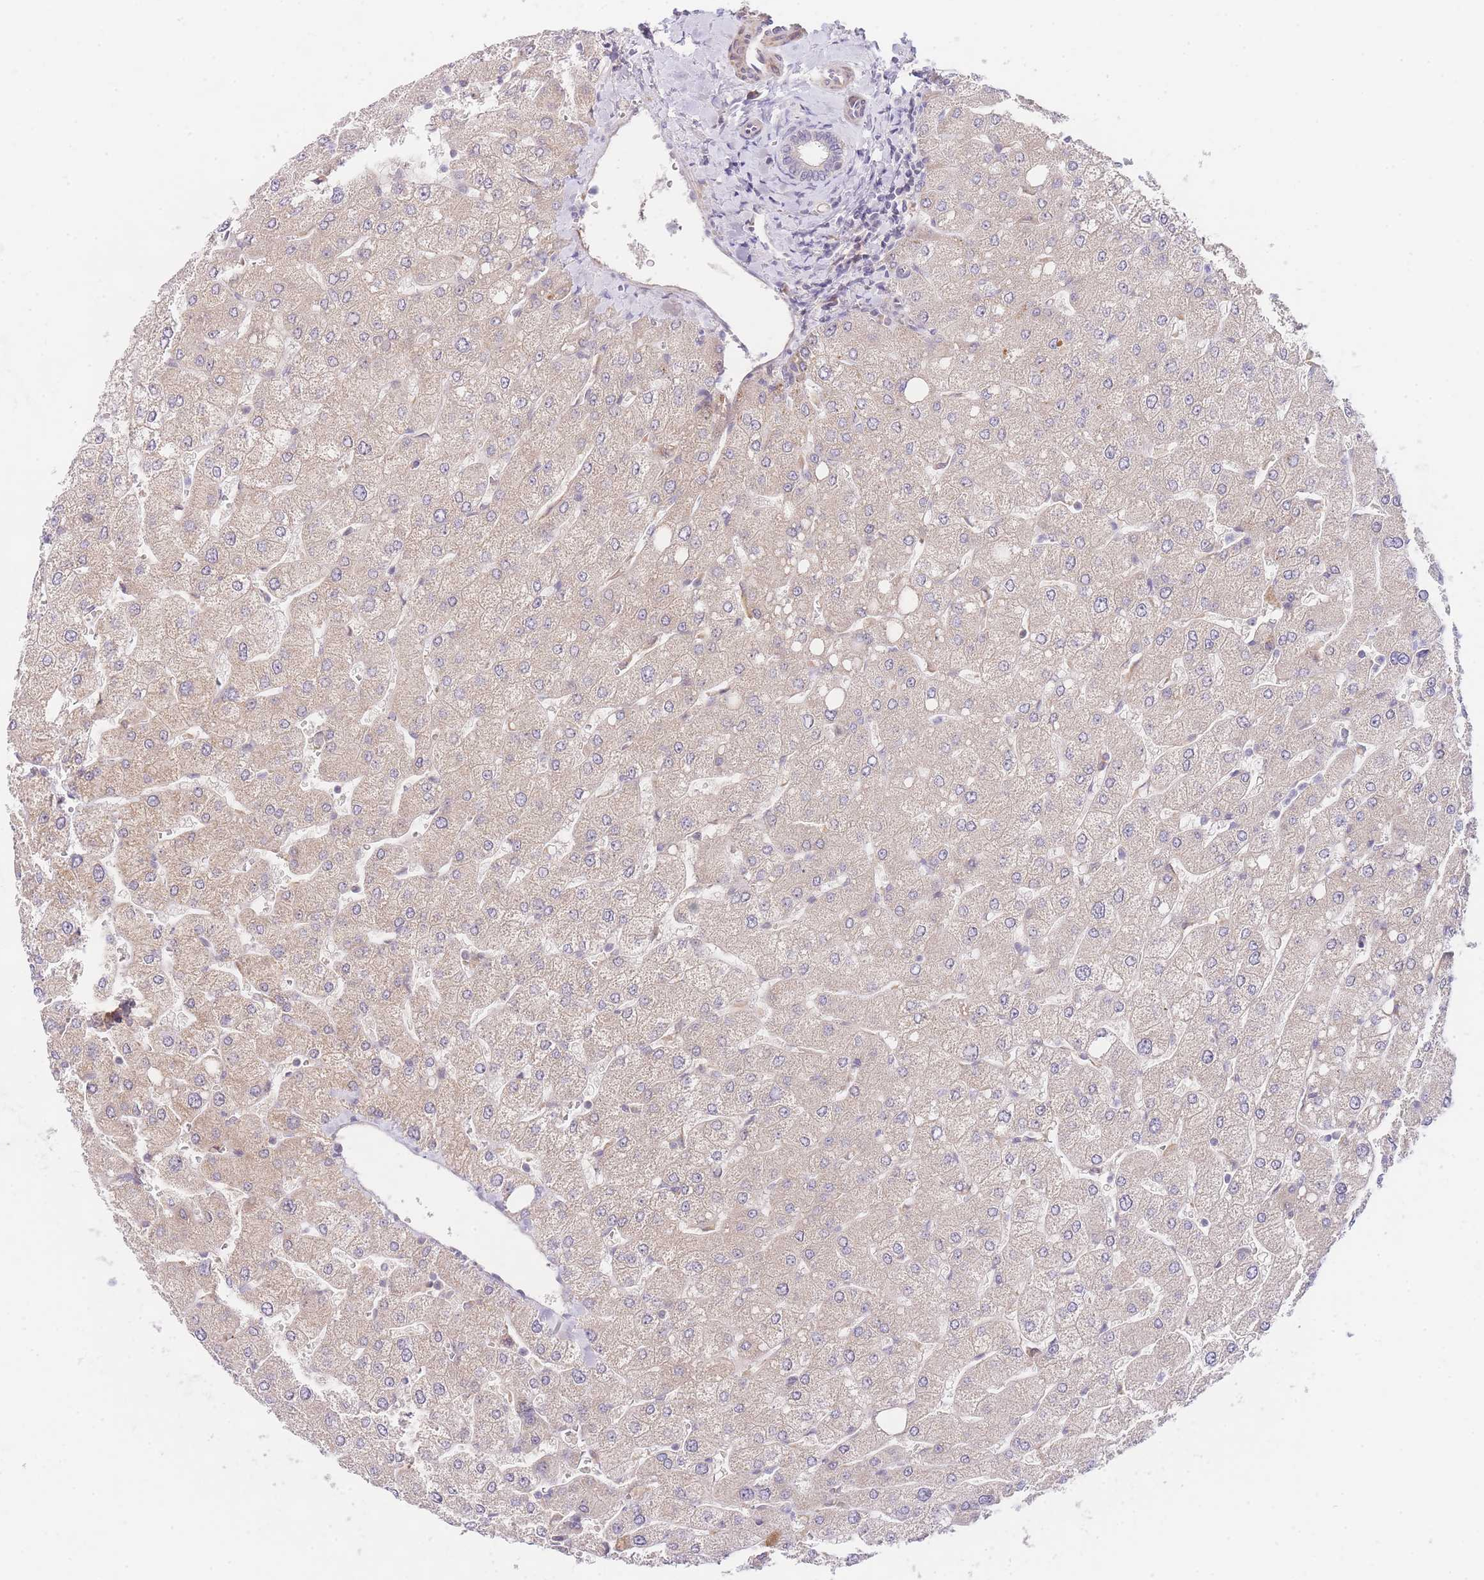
{"staining": {"intensity": "negative", "quantity": "none", "location": "none"}, "tissue": "liver", "cell_type": "Cholangiocytes", "image_type": "normal", "snomed": [{"axis": "morphology", "description": "Normal tissue, NOS"}, {"axis": "topography", "description": "Liver"}], "caption": "The photomicrograph demonstrates no significant positivity in cholangiocytes of liver.", "gene": "SLC25A33", "patient": {"sex": "male", "age": 55}}